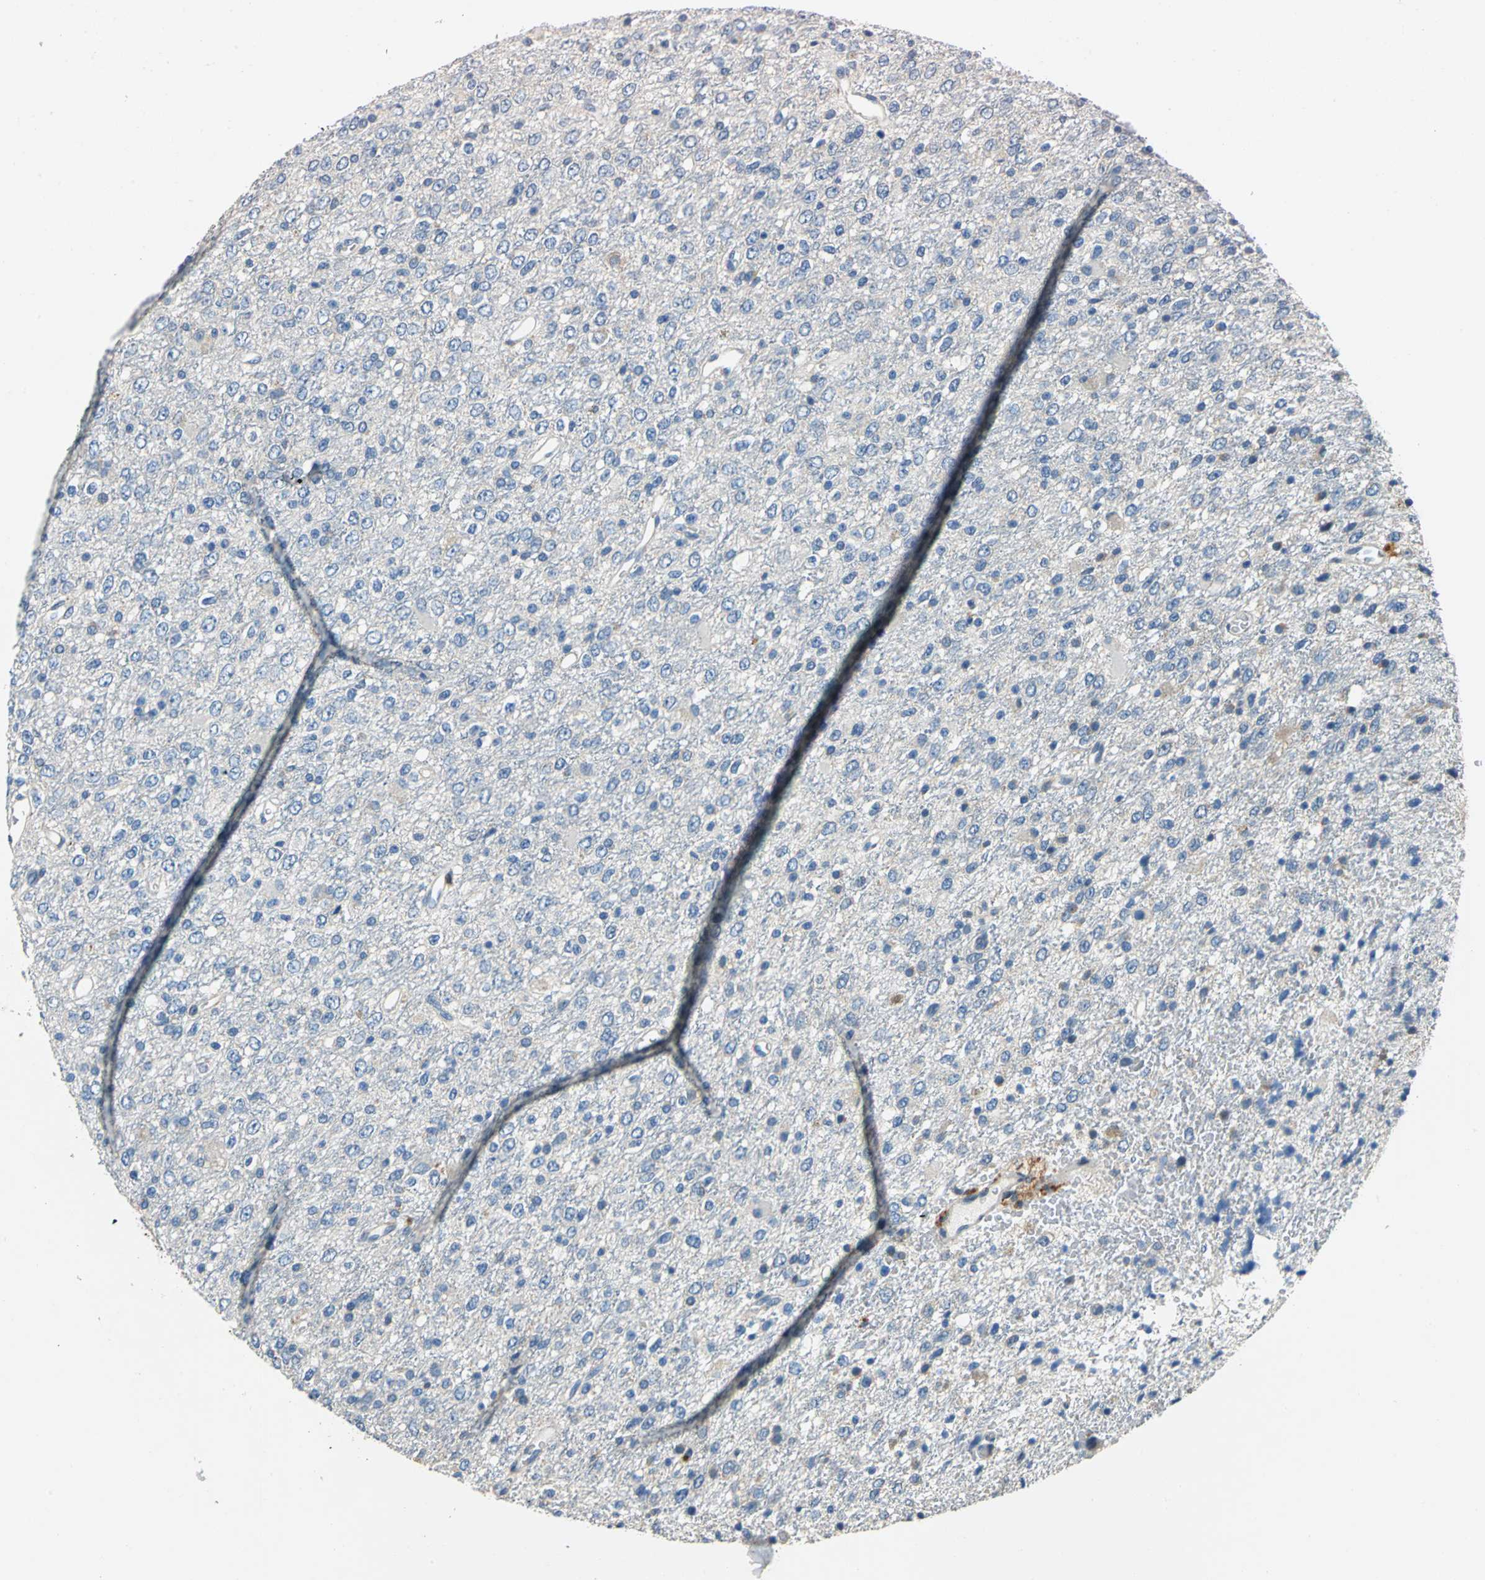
{"staining": {"intensity": "negative", "quantity": "none", "location": "none"}, "tissue": "glioma", "cell_type": "Tumor cells", "image_type": "cancer", "snomed": [{"axis": "morphology", "description": "Glioma, malignant, High grade"}, {"axis": "topography", "description": "pancreas cauda"}], "caption": "Malignant glioma (high-grade) was stained to show a protein in brown. There is no significant positivity in tumor cells.", "gene": "RASD2", "patient": {"sex": "male", "age": 60}}